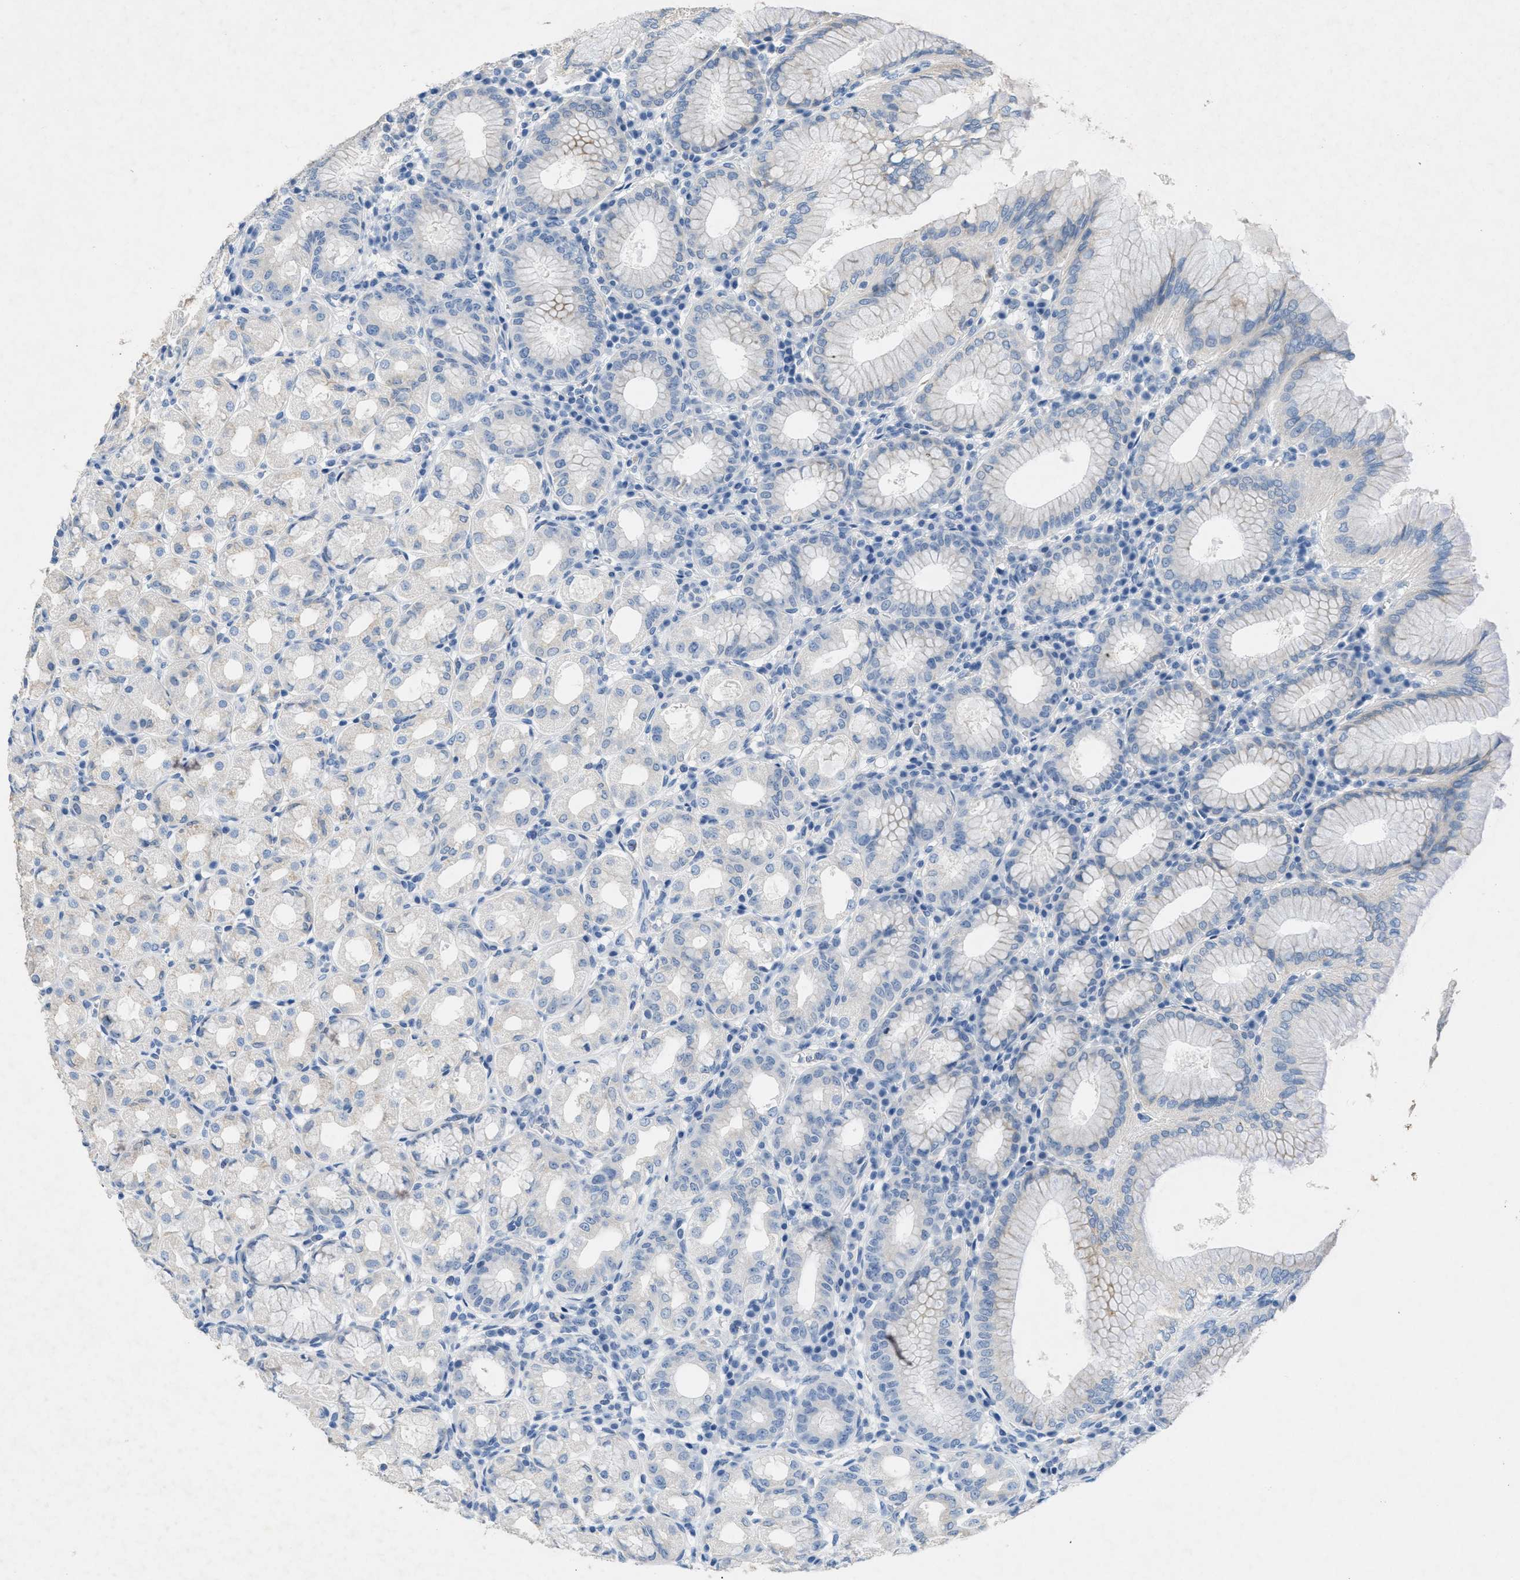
{"staining": {"intensity": "weak", "quantity": ">75%", "location": "cytoplasmic/membranous"}, "tissue": "stomach", "cell_type": "Glandular cells", "image_type": "normal", "snomed": [{"axis": "morphology", "description": "Normal tissue, NOS"}, {"axis": "topography", "description": "Stomach"}, {"axis": "topography", "description": "Stomach, lower"}], "caption": "Brown immunohistochemical staining in unremarkable stomach displays weak cytoplasmic/membranous positivity in about >75% of glandular cells.", "gene": "GPM6A", "patient": {"sex": "female", "age": 56}}